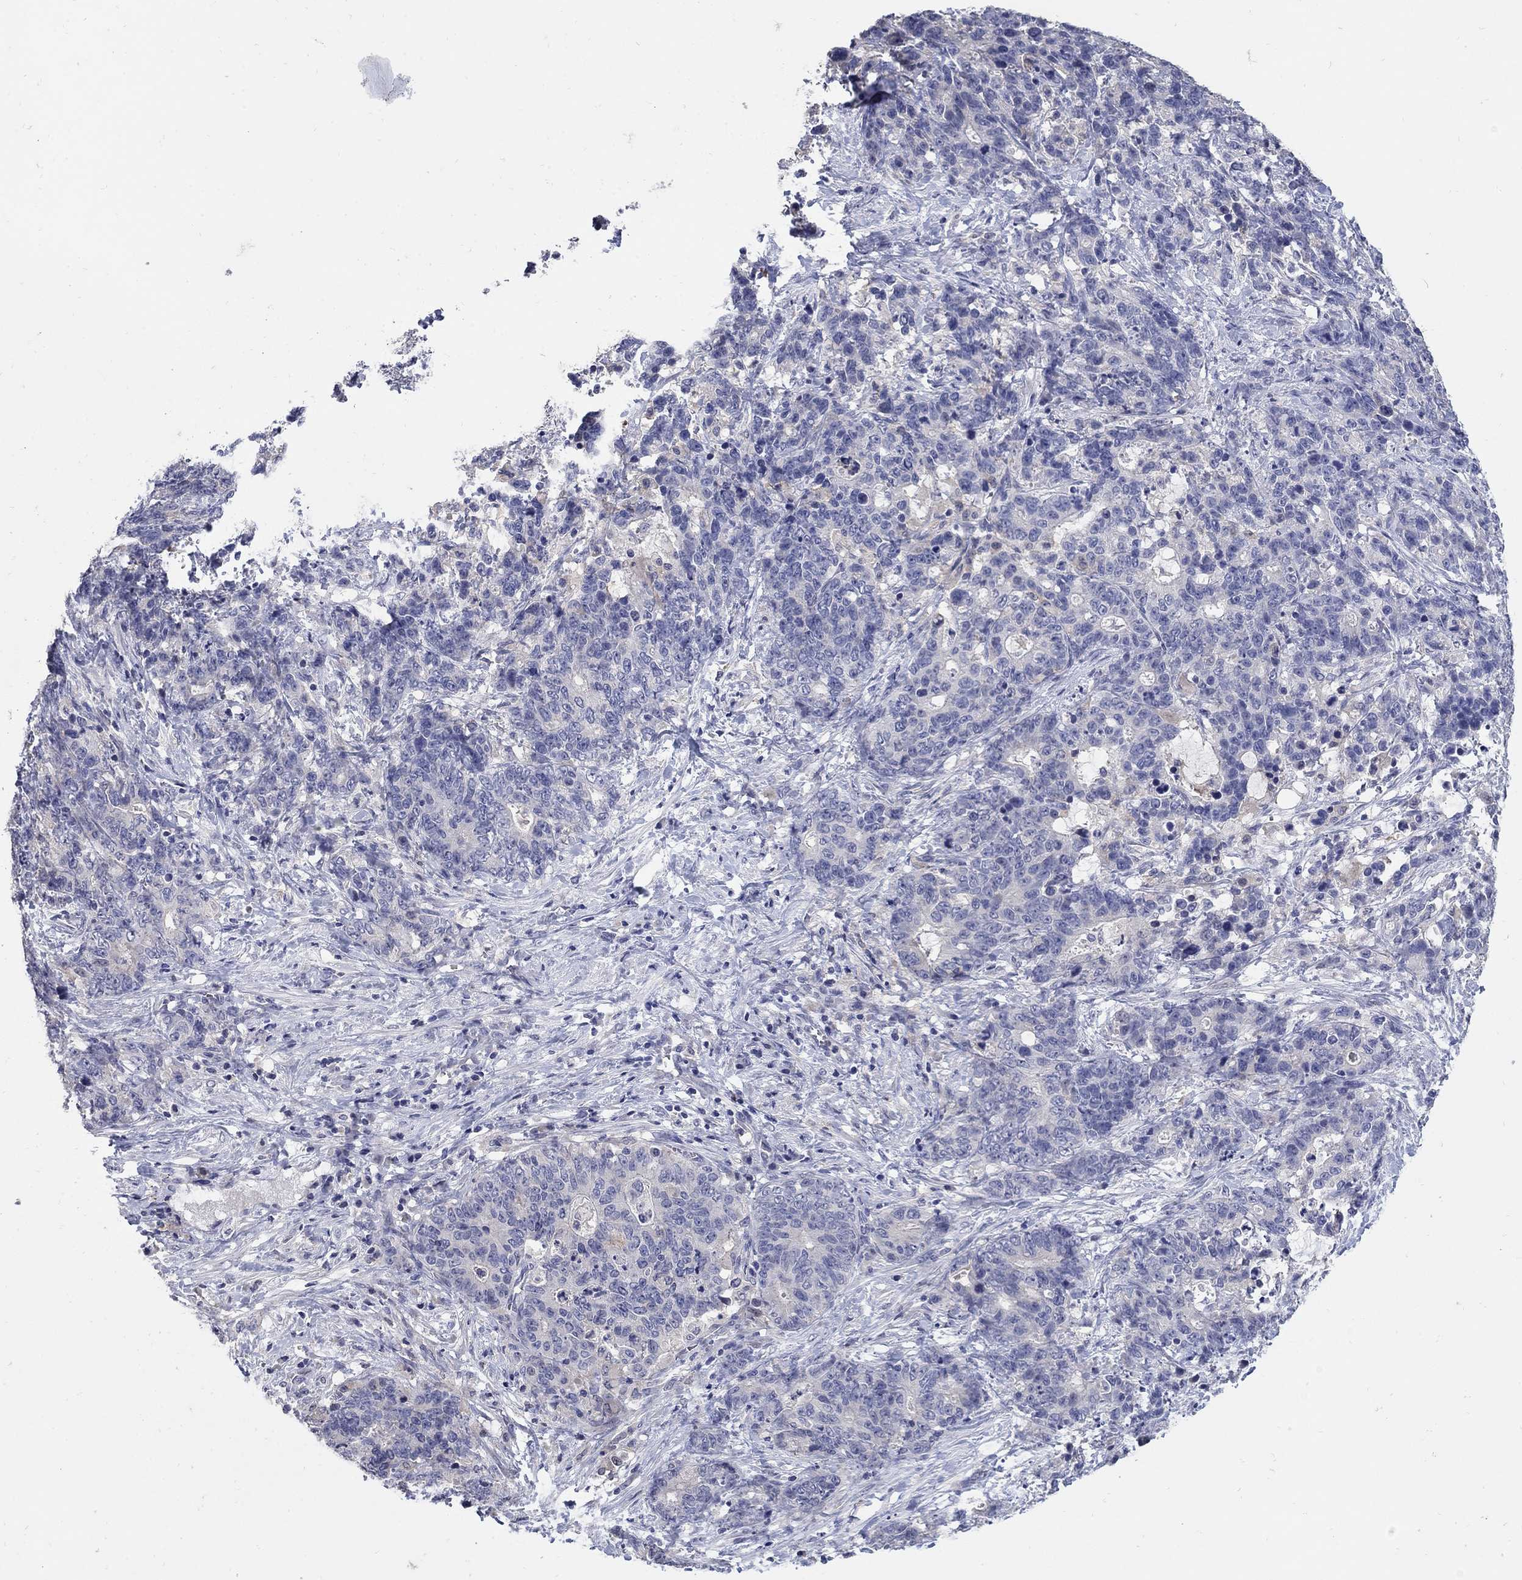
{"staining": {"intensity": "negative", "quantity": "none", "location": "none"}, "tissue": "stomach cancer", "cell_type": "Tumor cells", "image_type": "cancer", "snomed": [{"axis": "morphology", "description": "Normal tissue, NOS"}, {"axis": "morphology", "description": "Adenocarcinoma, NOS"}, {"axis": "topography", "description": "Stomach"}], "caption": "DAB immunohistochemical staining of human stomach cancer (adenocarcinoma) displays no significant staining in tumor cells. (DAB (3,3'-diaminobenzidine) IHC visualized using brightfield microscopy, high magnification).", "gene": "CETN1", "patient": {"sex": "female", "age": 64}}